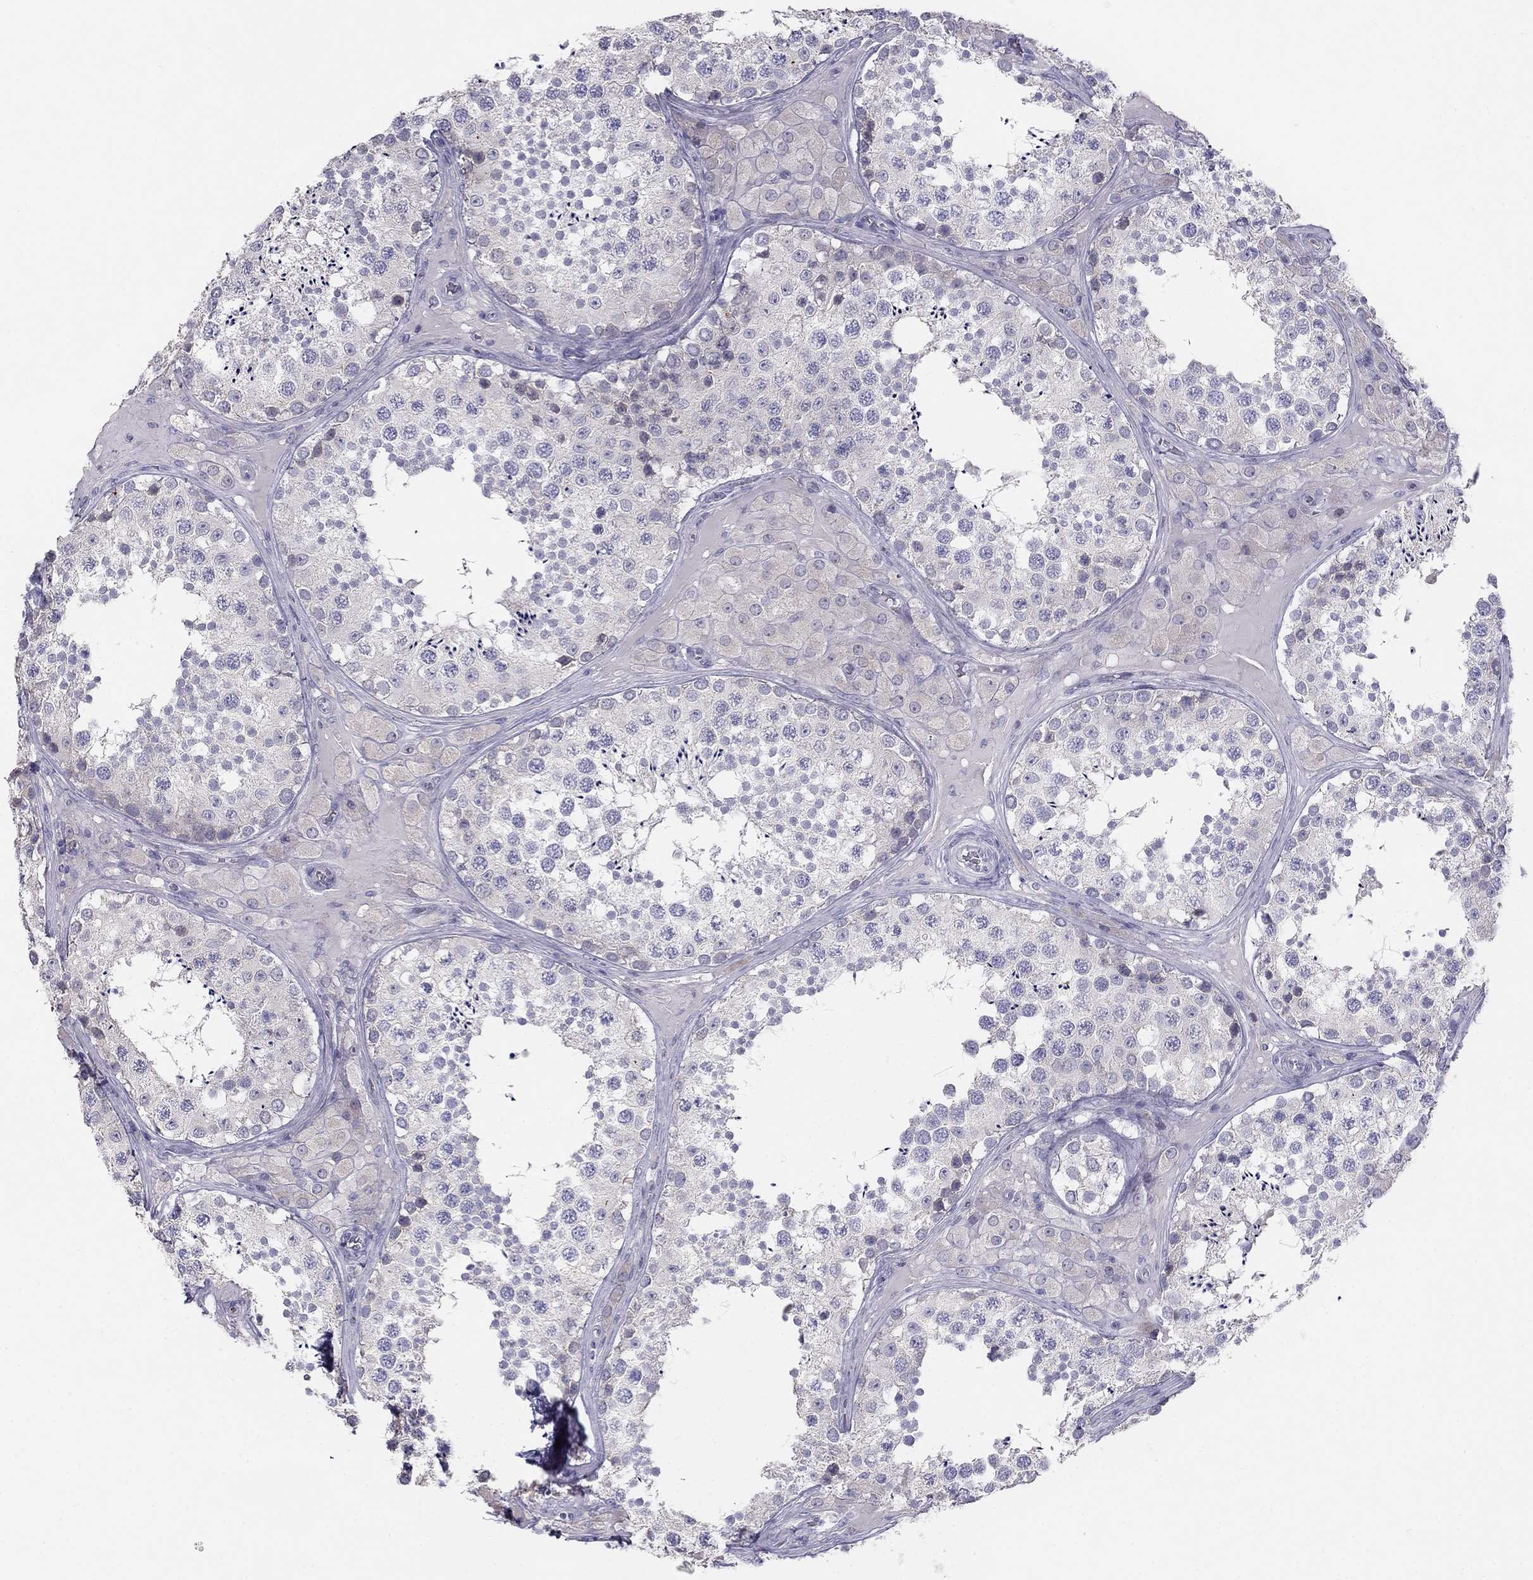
{"staining": {"intensity": "negative", "quantity": "none", "location": "none"}, "tissue": "testis", "cell_type": "Cells in seminiferous ducts", "image_type": "normal", "snomed": [{"axis": "morphology", "description": "Normal tissue, NOS"}, {"axis": "topography", "description": "Testis"}], "caption": "This photomicrograph is of benign testis stained with immunohistochemistry (IHC) to label a protein in brown with the nuclei are counter-stained blue. There is no staining in cells in seminiferous ducts.", "gene": "MGAT4C", "patient": {"sex": "male", "age": 34}}